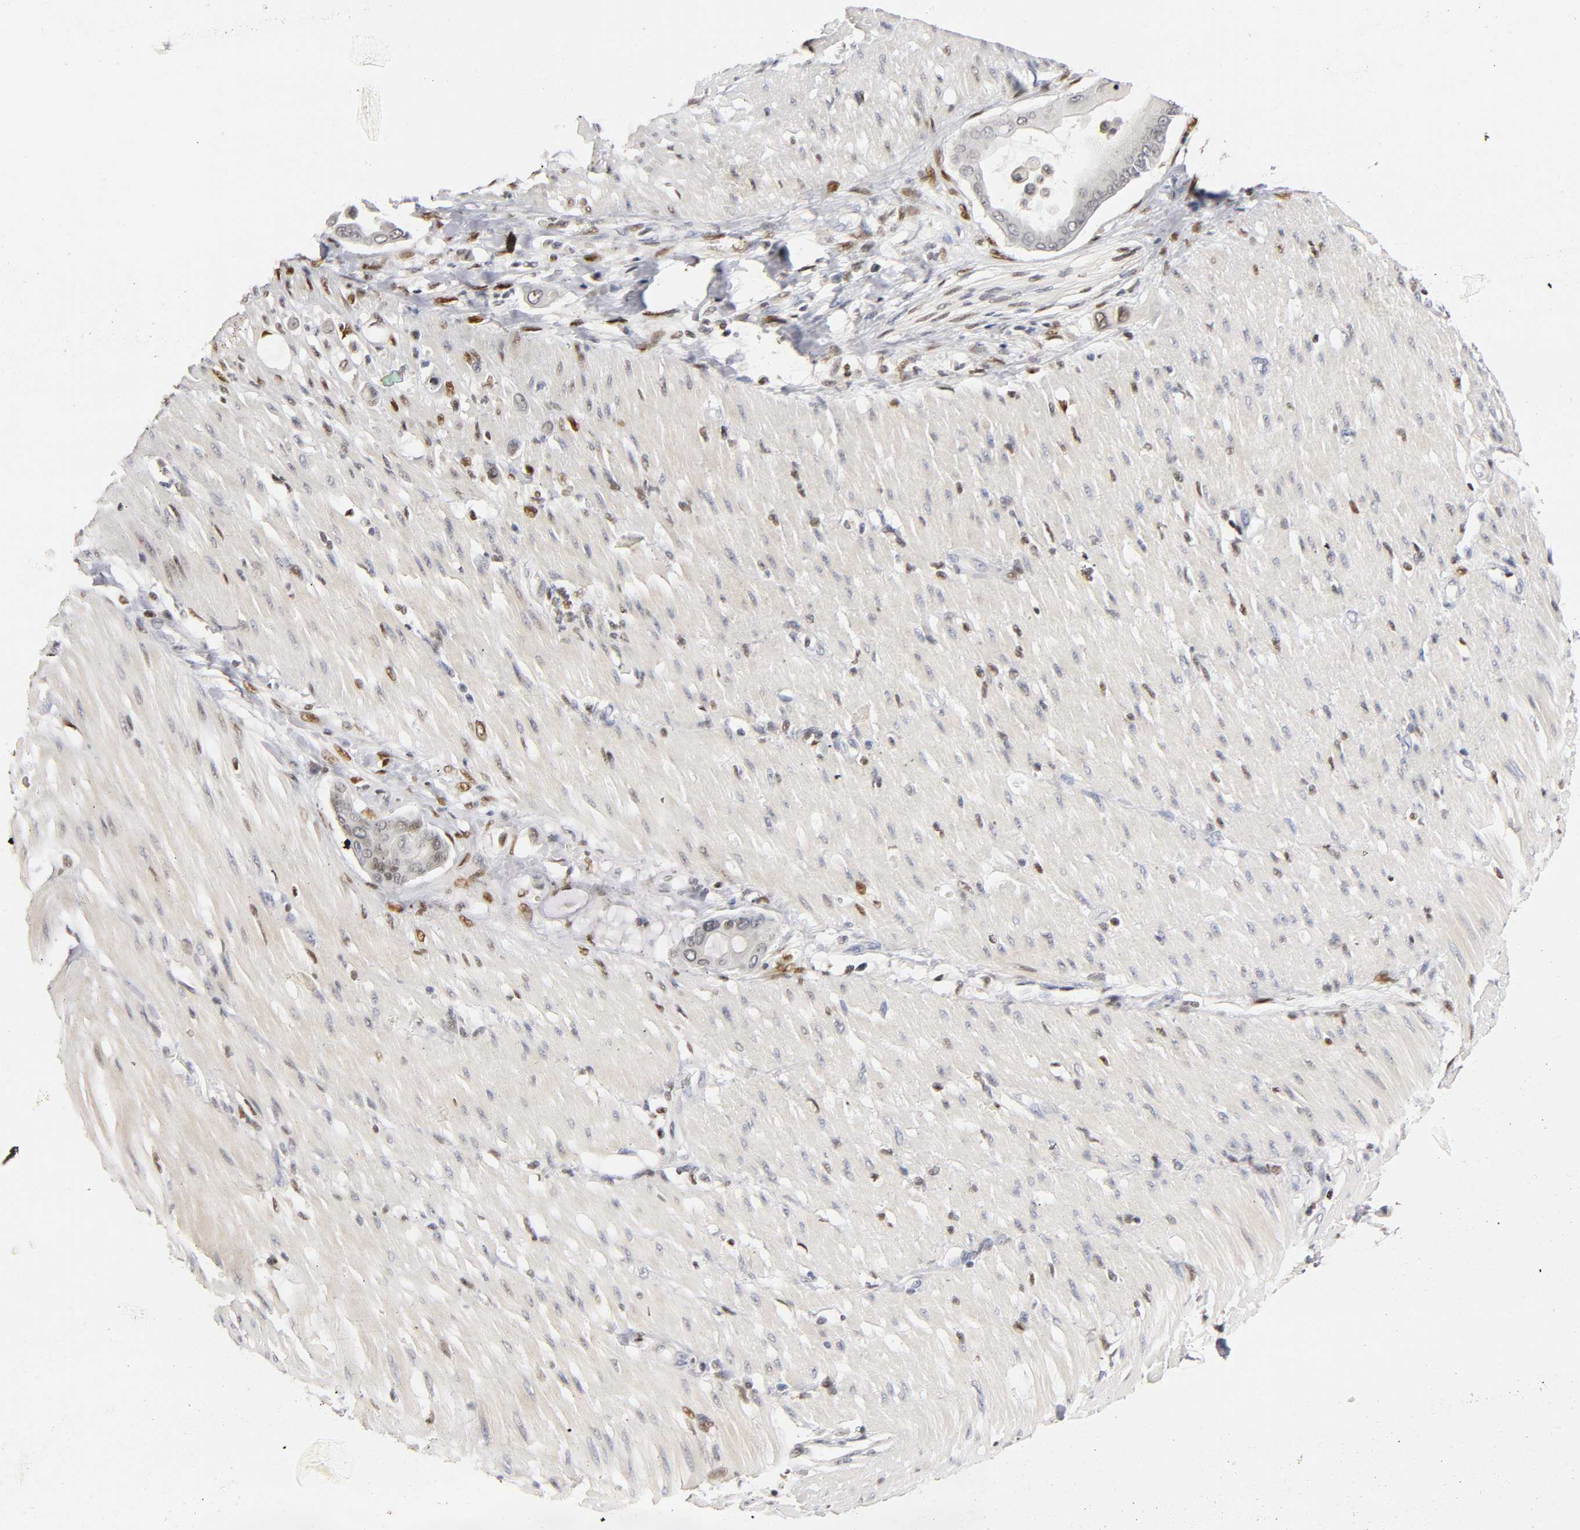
{"staining": {"intensity": "weak", "quantity": ">75%", "location": "nuclear"}, "tissue": "pancreatic cancer", "cell_type": "Tumor cells", "image_type": "cancer", "snomed": [{"axis": "morphology", "description": "Adenocarcinoma, NOS"}, {"axis": "morphology", "description": "Adenocarcinoma, metastatic, NOS"}, {"axis": "topography", "description": "Lymph node"}, {"axis": "topography", "description": "Pancreas"}, {"axis": "topography", "description": "Duodenum"}], "caption": "Immunohistochemical staining of pancreatic adenocarcinoma shows low levels of weak nuclear positivity in approximately >75% of tumor cells.", "gene": "RUNX1", "patient": {"sex": "female", "age": 64}}